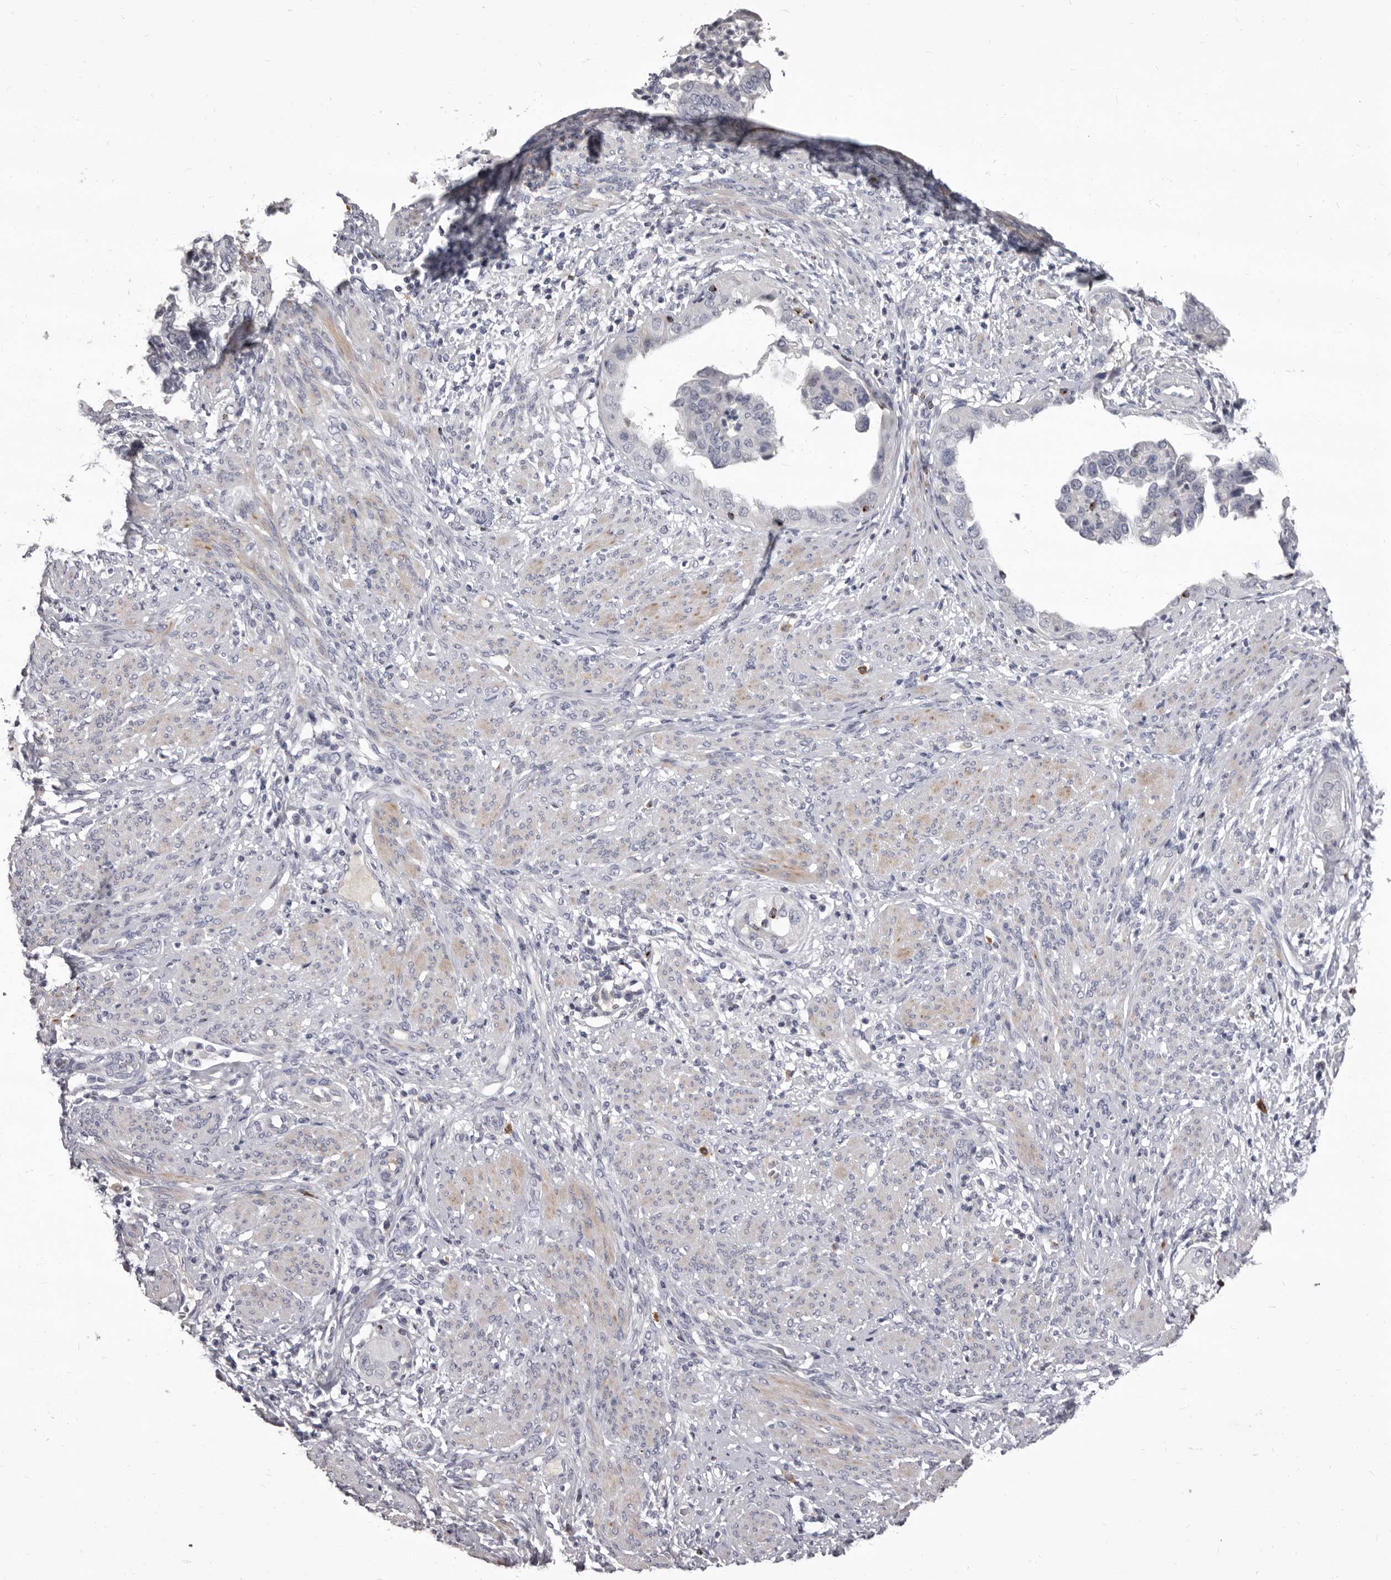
{"staining": {"intensity": "negative", "quantity": "none", "location": "none"}, "tissue": "endometrial cancer", "cell_type": "Tumor cells", "image_type": "cancer", "snomed": [{"axis": "morphology", "description": "Adenocarcinoma, NOS"}, {"axis": "topography", "description": "Endometrium"}], "caption": "An immunohistochemistry (IHC) image of adenocarcinoma (endometrial) is shown. There is no staining in tumor cells of adenocarcinoma (endometrial).", "gene": "GZMH", "patient": {"sex": "female", "age": 85}}